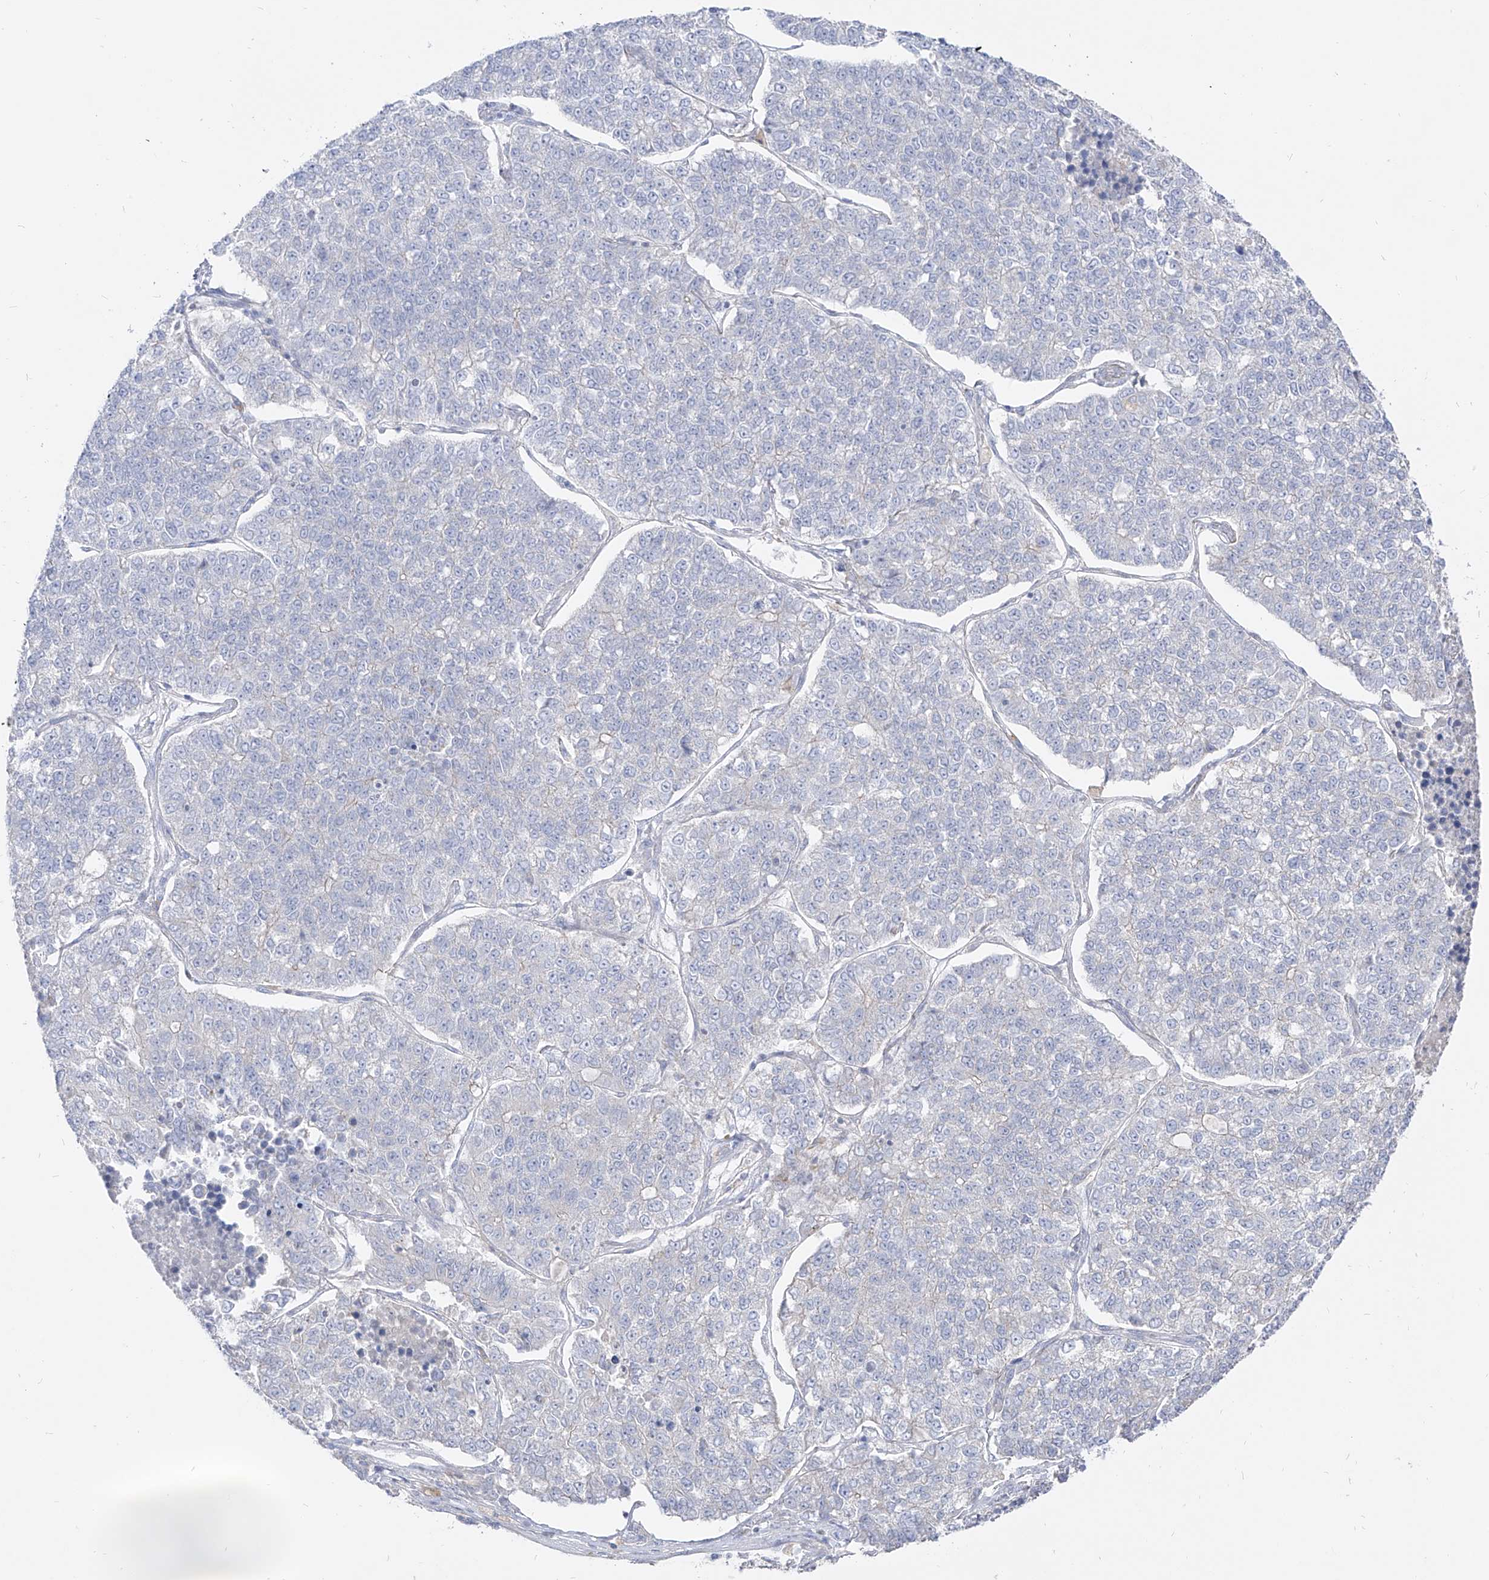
{"staining": {"intensity": "negative", "quantity": "none", "location": "none"}, "tissue": "lung cancer", "cell_type": "Tumor cells", "image_type": "cancer", "snomed": [{"axis": "morphology", "description": "Adenocarcinoma, NOS"}, {"axis": "topography", "description": "Lung"}], "caption": "The photomicrograph displays no staining of tumor cells in lung adenocarcinoma.", "gene": "RBFOX3", "patient": {"sex": "male", "age": 49}}